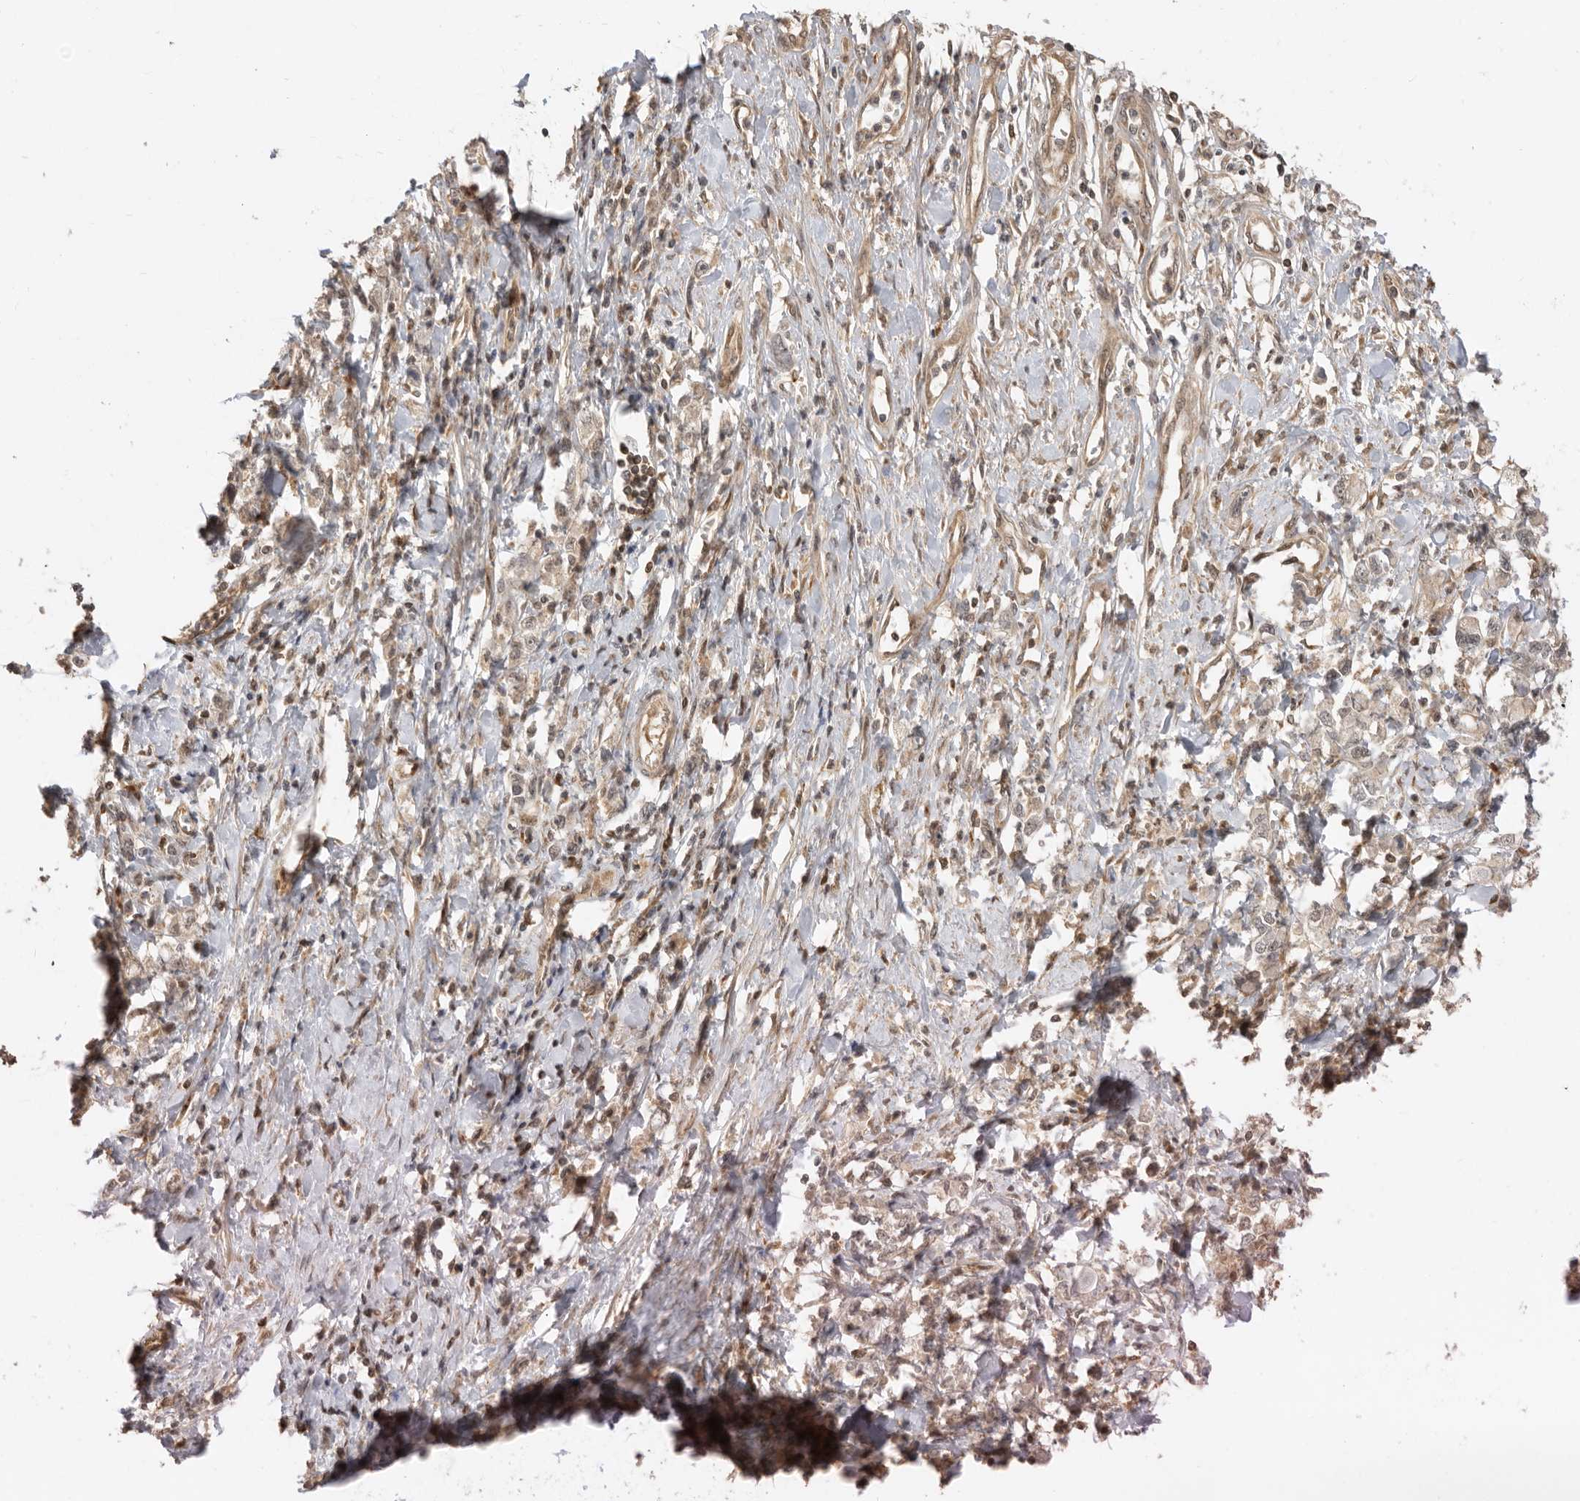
{"staining": {"intensity": "negative", "quantity": "none", "location": "none"}, "tissue": "stomach cancer", "cell_type": "Tumor cells", "image_type": "cancer", "snomed": [{"axis": "morphology", "description": "Adenocarcinoma, NOS"}, {"axis": "topography", "description": "Stomach"}], "caption": "Immunohistochemical staining of human adenocarcinoma (stomach) exhibits no significant positivity in tumor cells.", "gene": "ADPRS", "patient": {"sex": "female", "age": 76}}